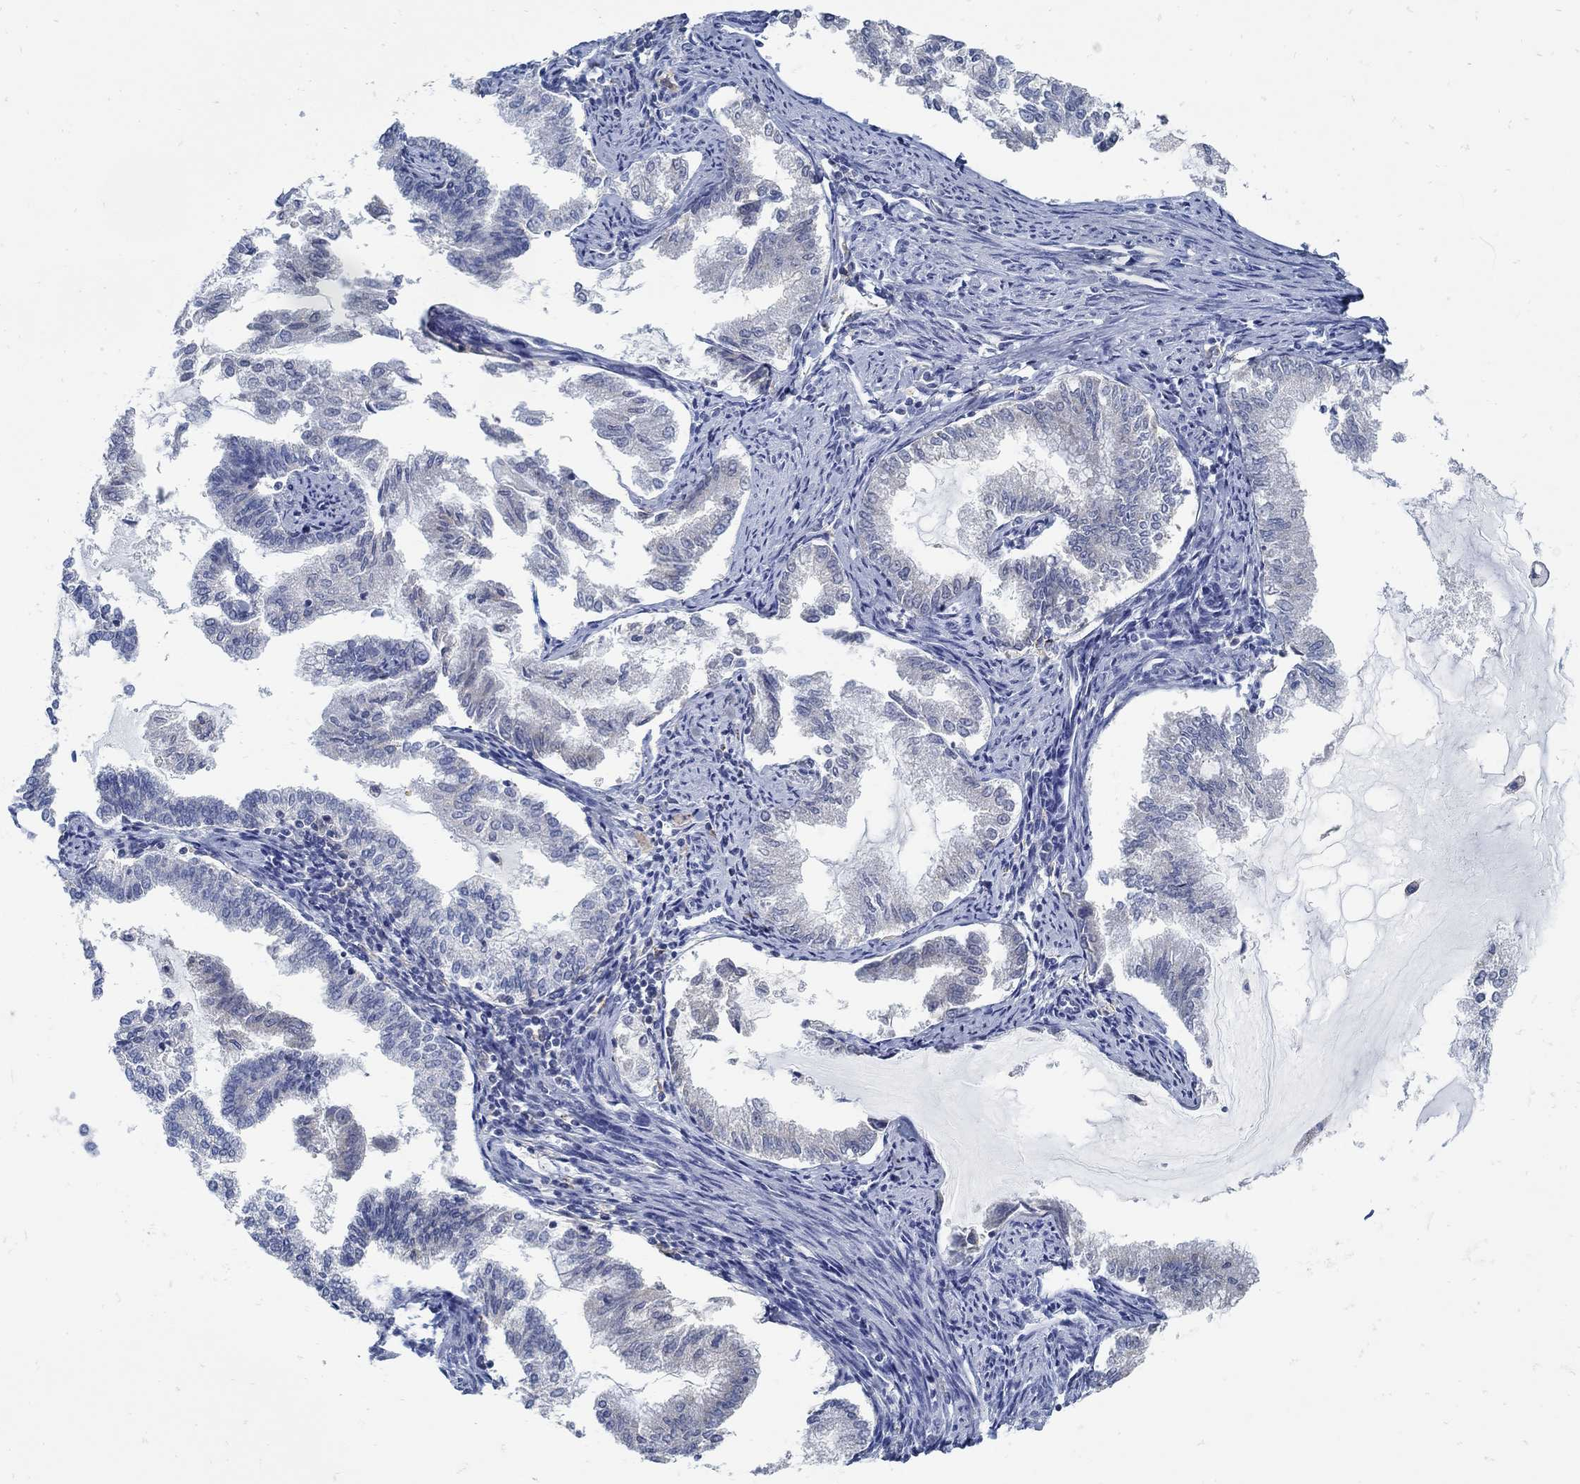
{"staining": {"intensity": "negative", "quantity": "none", "location": "none"}, "tissue": "endometrial cancer", "cell_type": "Tumor cells", "image_type": "cancer", "snomed": [{"axis": "morphology", "description": "Adenocarcinoma, NOS"}, {"axis": "topography", "description": "Endometrium"}], "caption": "DAB (3,3'-diaminobenzidine) immunohistochemical staining of endometrial adenocarcinoma demonstrates no significant positivity in tumor cells.", "gene": "ZFAND4", "patient": {"sex": "female", "age": 79}}